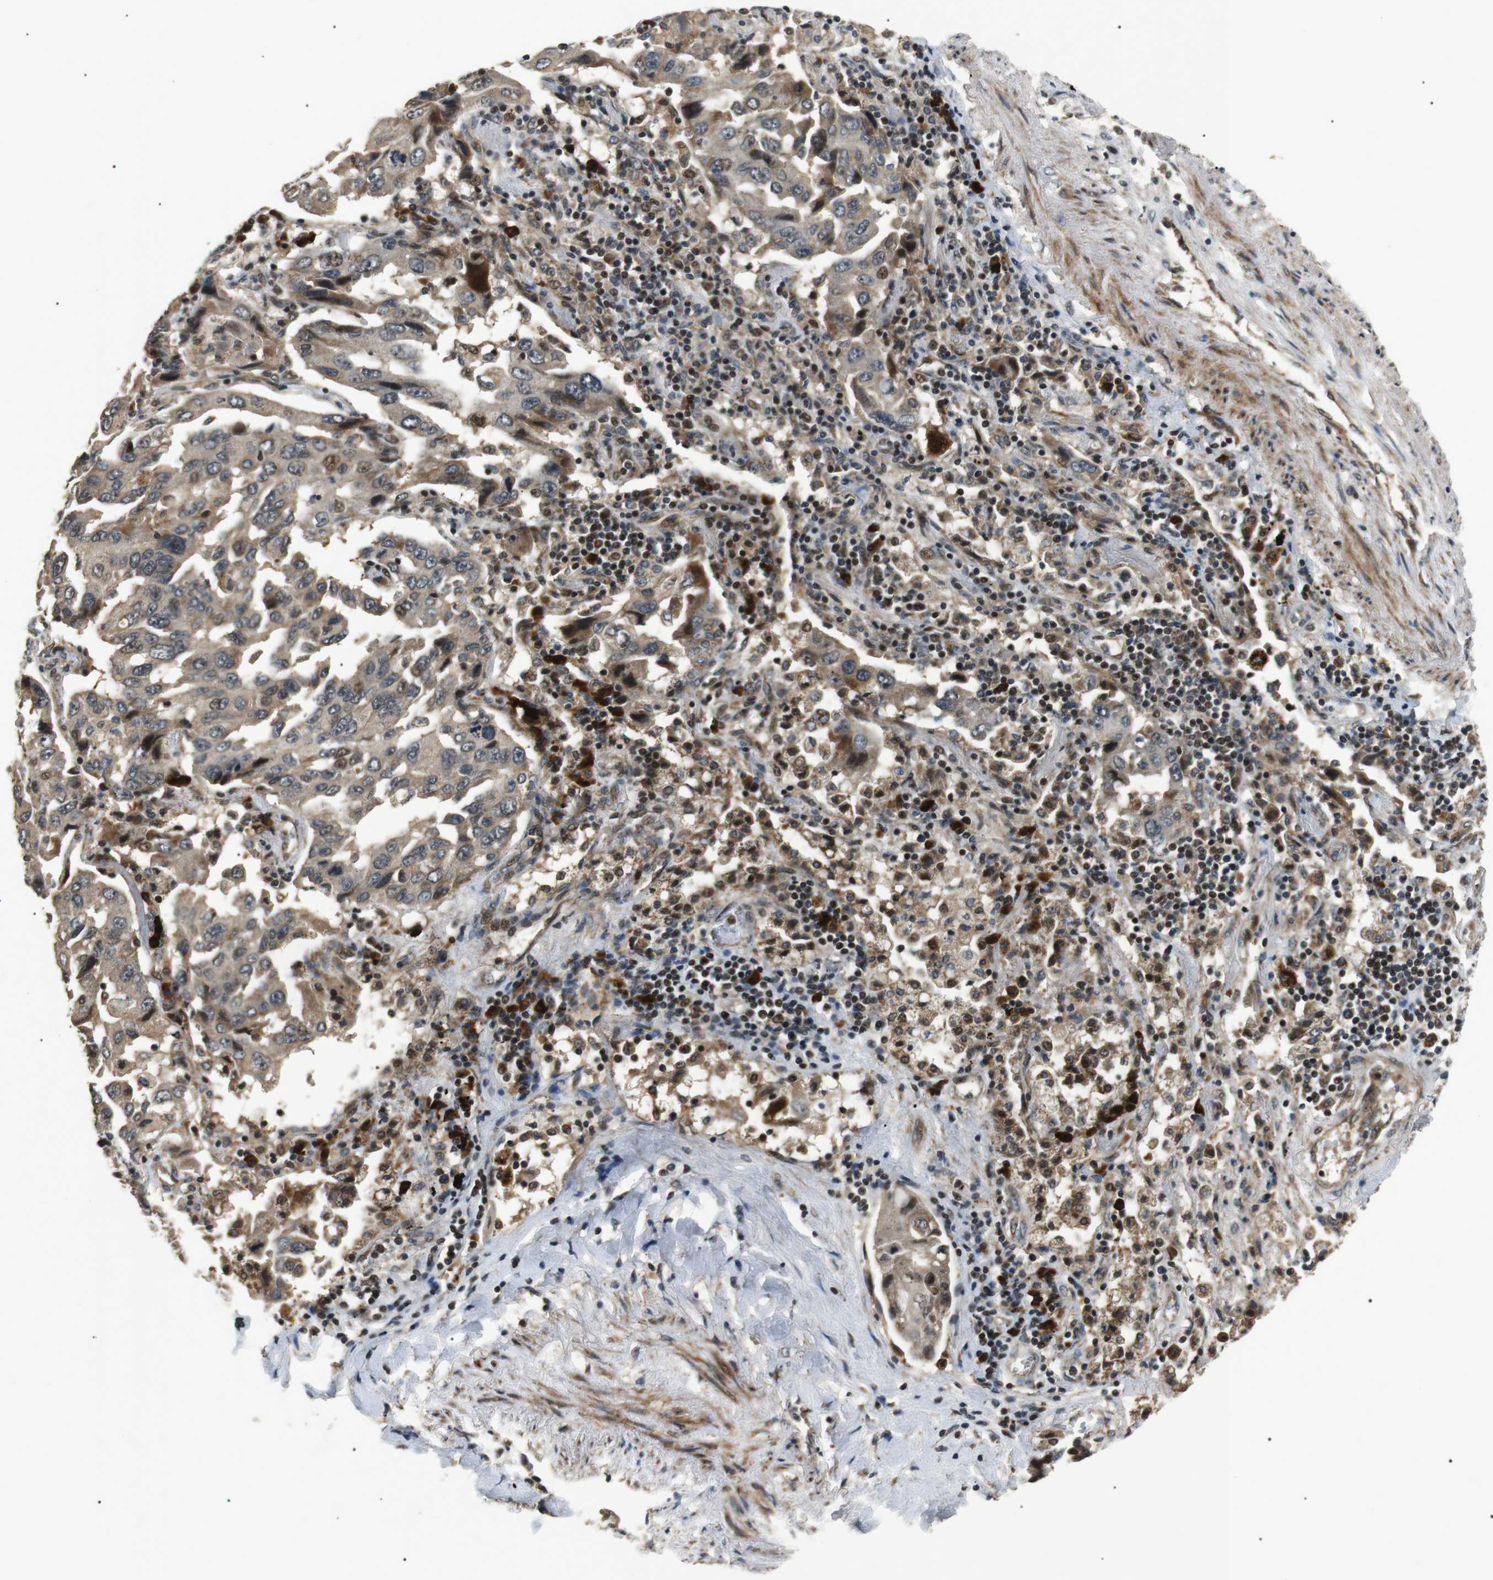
{"staining": {"intensity": "weak", "quantity": ">75%", "location": "cytoplasmic/membranous"}, "tissue": "lung cancer", "cell_type": "Tumor cells", "image_type": "cancer", "snomed": [{"axis": "morphology", "description": "Adenocarcinoma, NOS"}, {"axis": "topography", "description": "Lung"}], "caption": "Weak cytoplasmic/membranous staining for a protein is present in about >75% of tumor cells of lung cancer (adenocarcinoma) using IHC.", "gene": "HSPA13", "patient": {"sex": "female", "age": 65}}